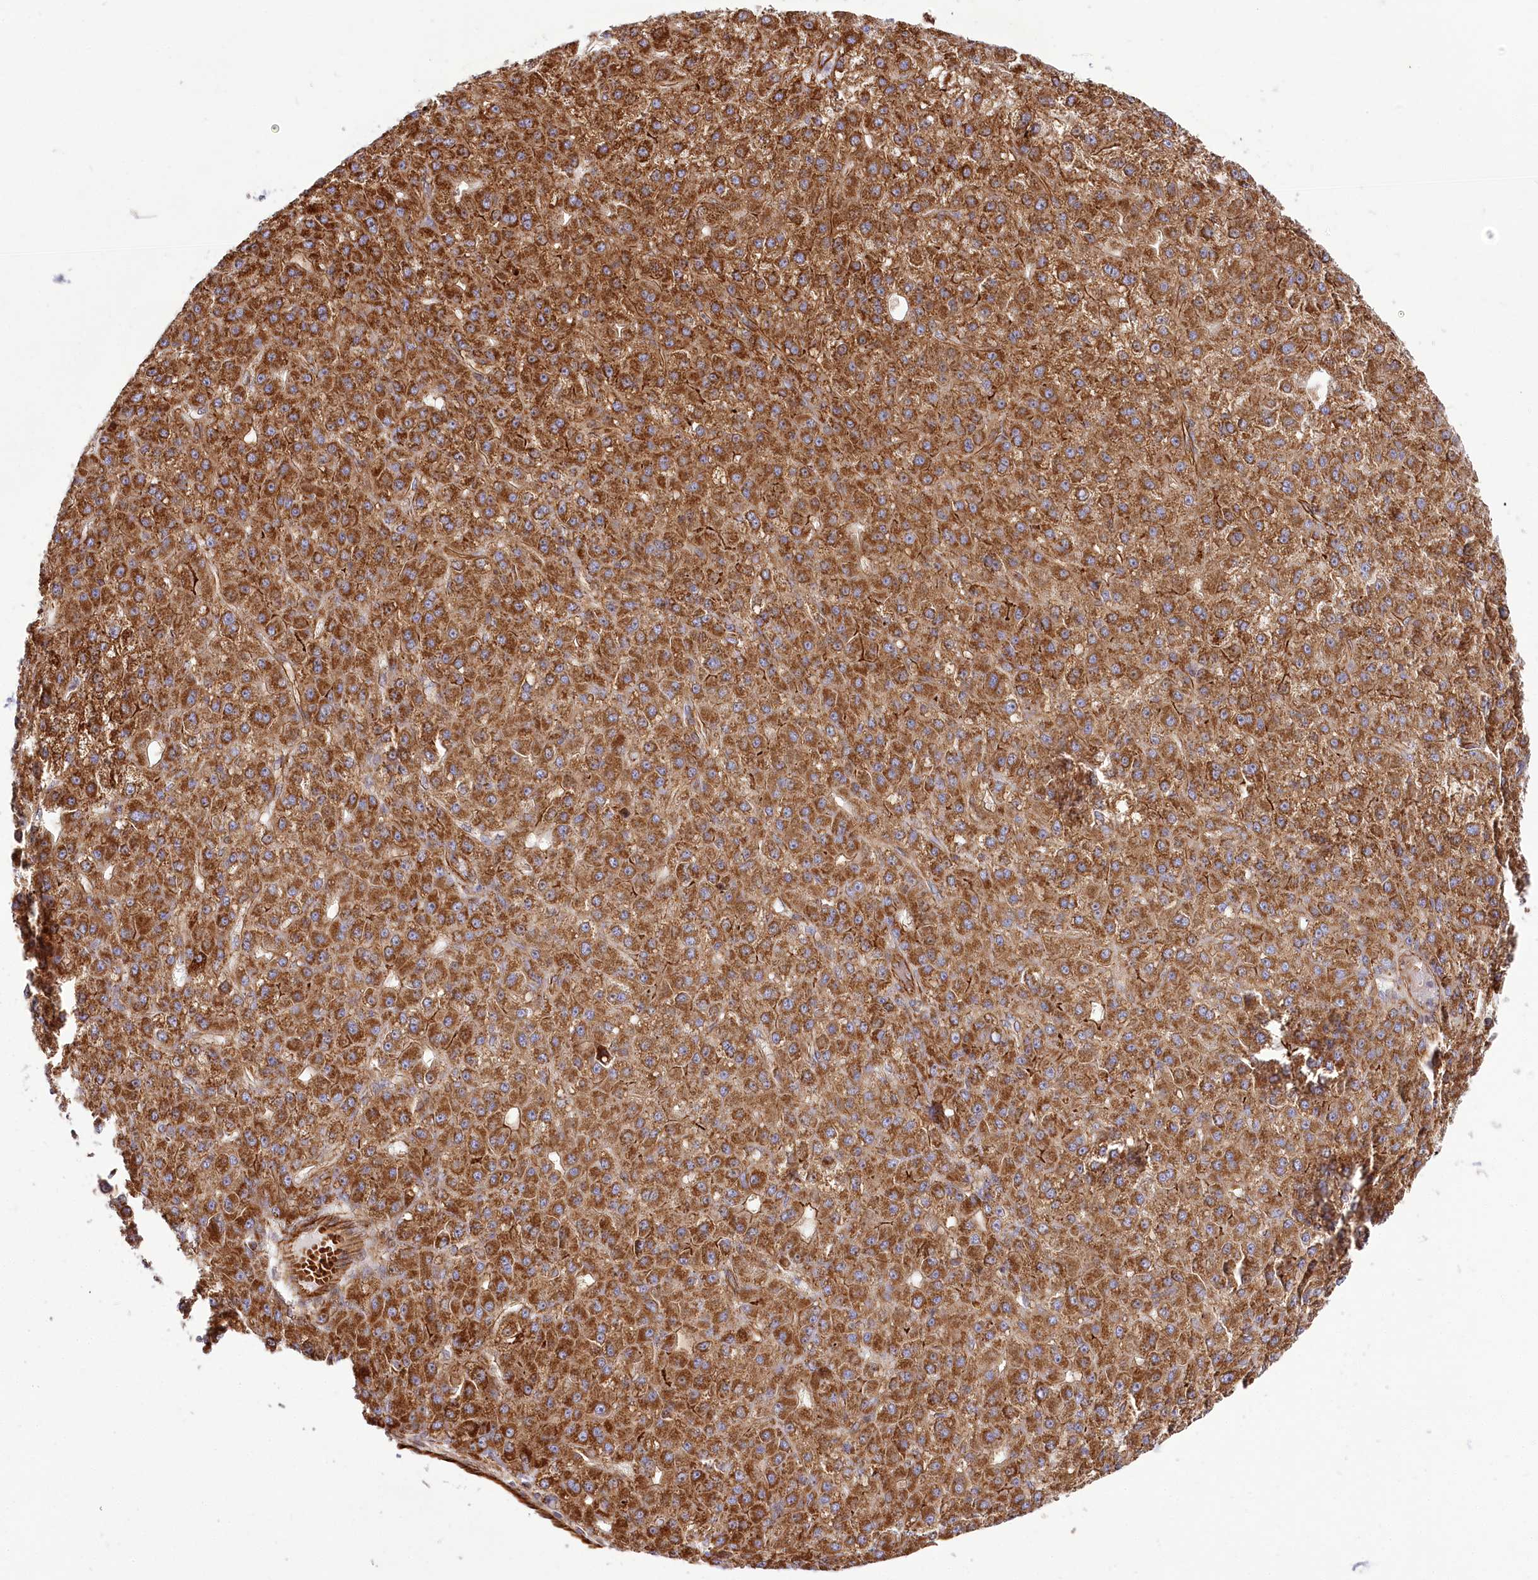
{"staining": {"intensity": "strong", "quantity": ">75%", "location": "cytoplasmic/membranous"}, "tissue": "liver cancer", "cell_type": "Tumor cells", "image_type": "cancer", "snomed": [{"axis": "morphology", "description": "Carcinoma, Hepatocellular, NOS"}, {"axis": "topography", "description": "Liver"}], "caption": "This micrograph exhibits IHC staining of liver cancer (hepatocellular carcinoma), with high strong cytoplasmic/membranous positivity in approximately >75% of tumor cells.", "gene": "THUMPD3", "patient": {"sex": "male", "age": 67}}